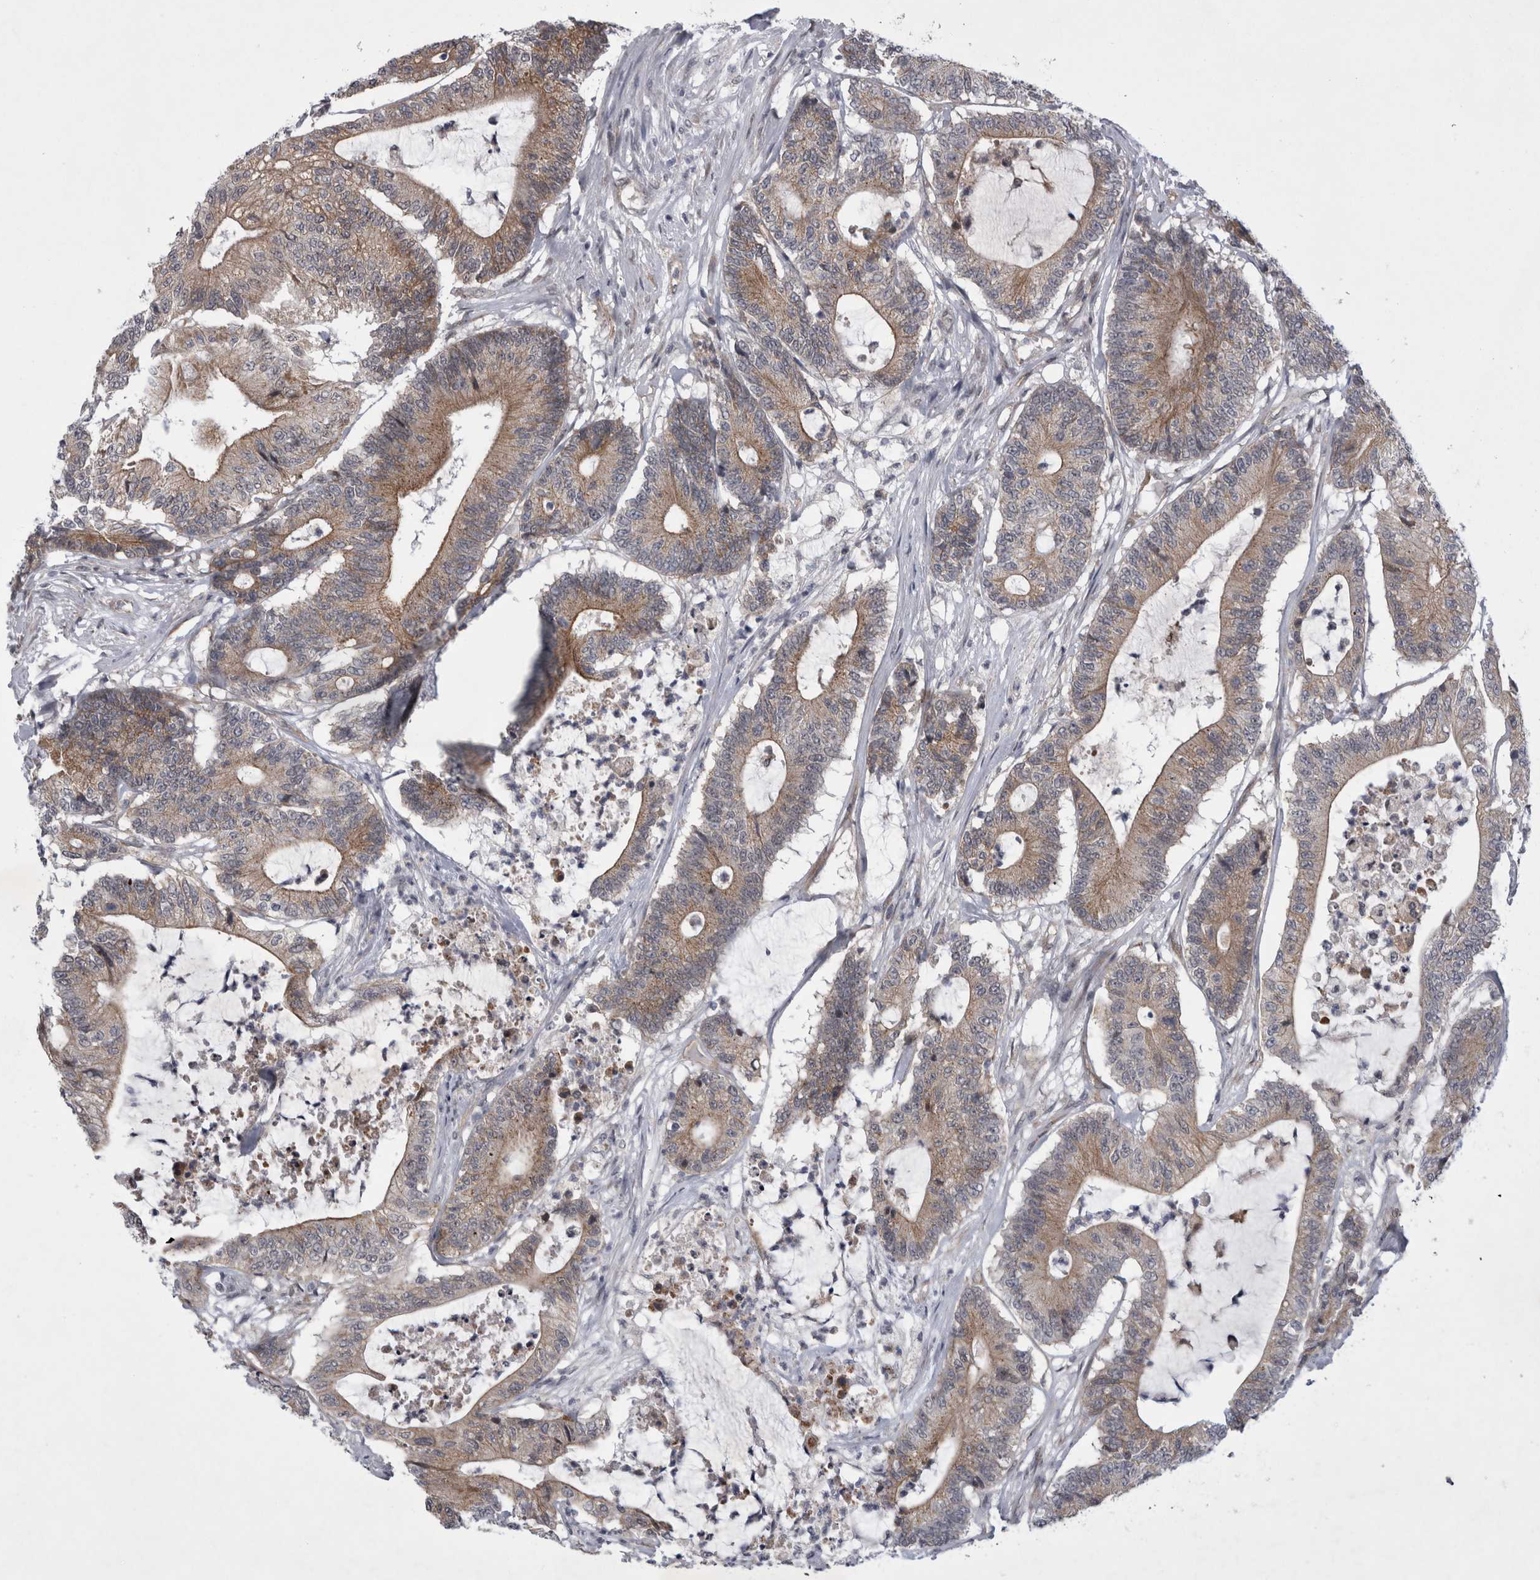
{"staining": {"intensity": "moderate", "quantity": ">75%", "location": "cytoplasmic/membranous"}, "tissue": "colorectal cancer", "cell_type": "Tumor cells", "image_type": "cancer", "snomed": [{"axis": "morphology", "description": "Adenocarcinoma, NOS"}, {"axis": "topography", "description": "Colon"}], "caption": "Colorectal cancer (adenocarcinoma) tissue reveals moderate cytoplasmic/membranous positivity in about >75% of tumor cells The protein is stained brown, and the nuclei are stained in blue (DAB (3,3'-diaminobenzidine) IHC with brightfield microscopy, high magnification).", "gene": "PARP11", "patient": {"sex": "female", "age": 84}}